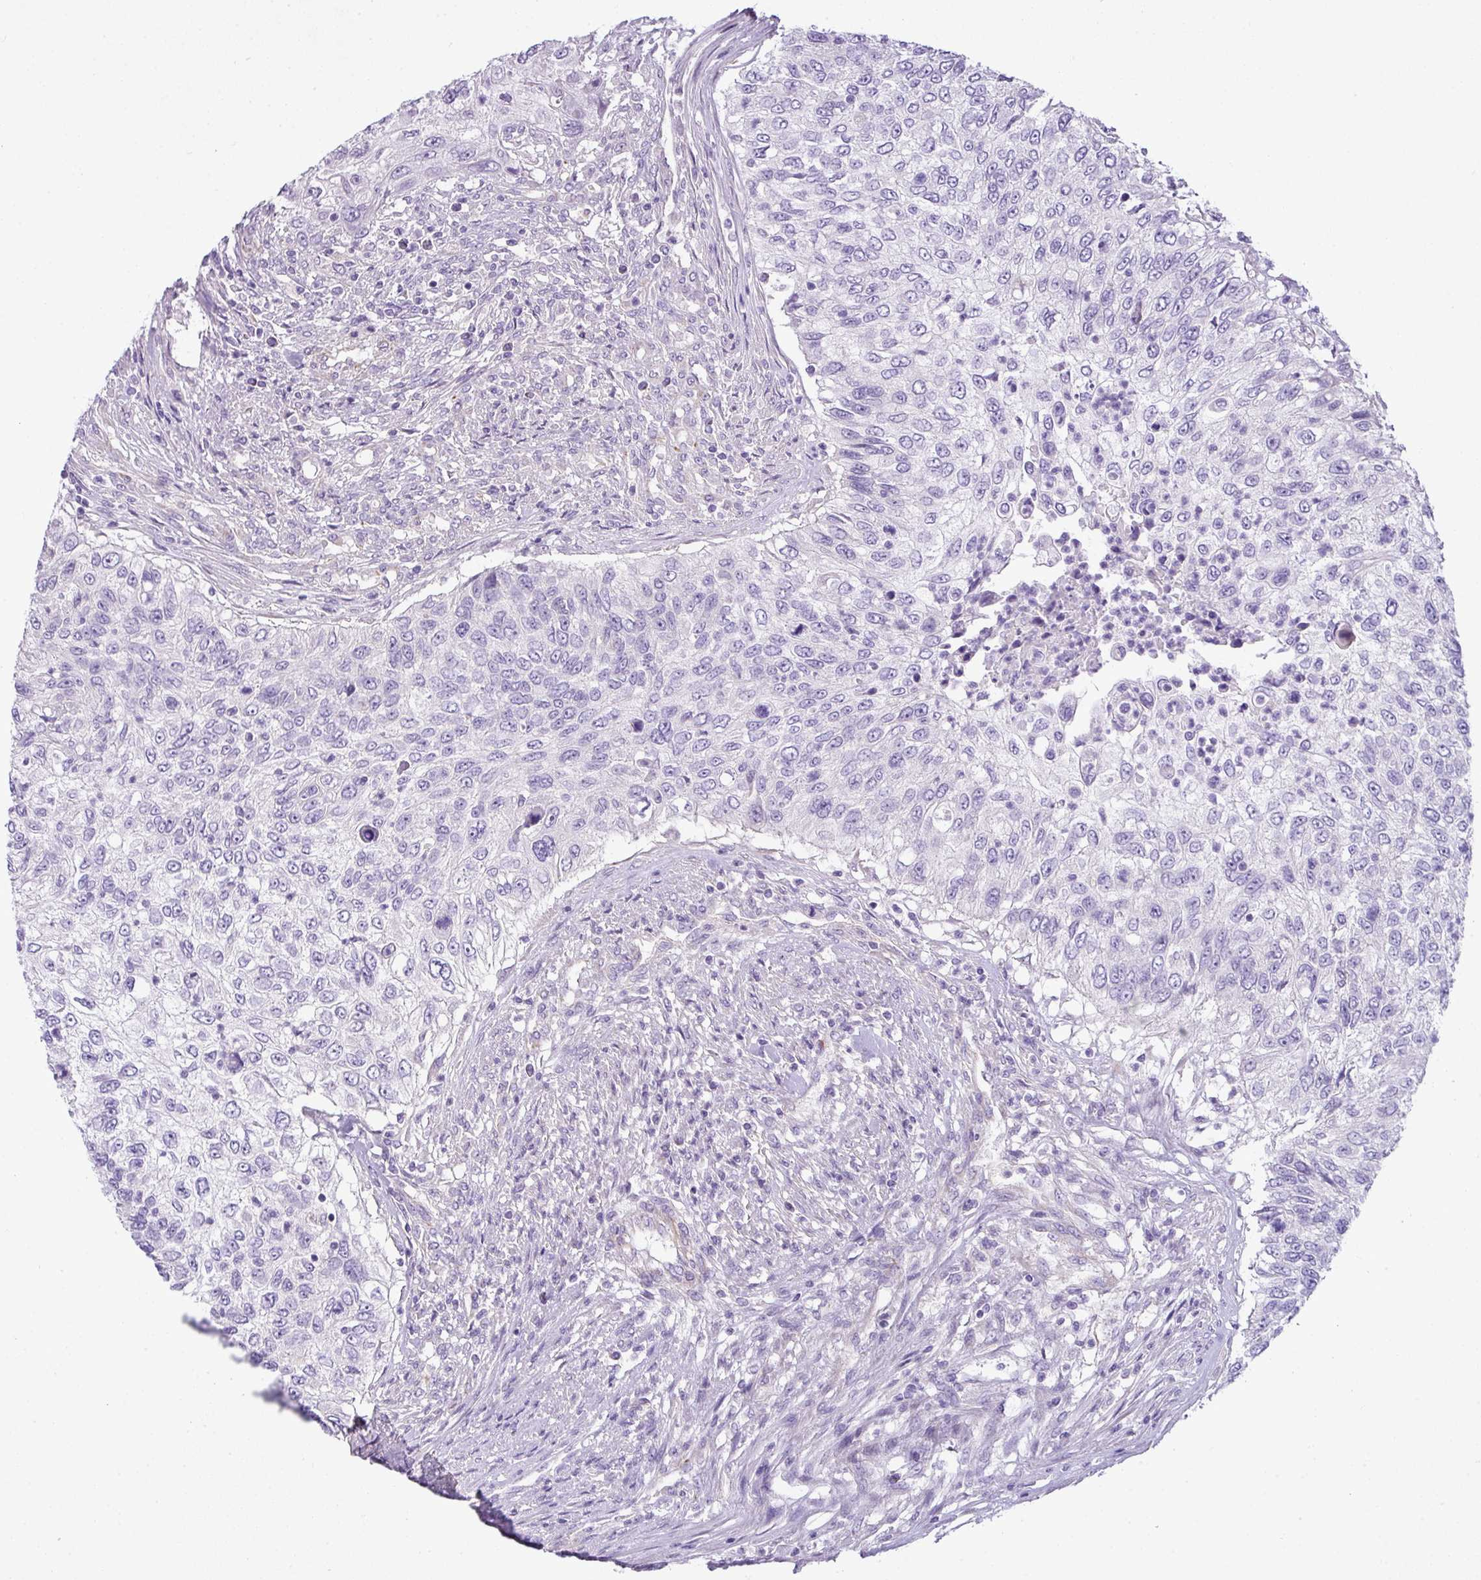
{"staining": {"intensity": "negative", "quantity": "none", "location": "none"}, "tissue": "urothelial cancer", "cell_type": "Tumor cells", "image_type": "cancer", "snomed": [{"axis": "morphology", "description": "Urothelial carcinoma, High grade"}, {"axis": "topography", "description": "Urinary bladder"}], "caption": "Tumor cells show no significant protein positivity in urothelial carcinoma (high-grade). The staining is performed using DAB (3,3'-diaminobenzidine) brown chromogen with nuclei counter-stained in using hematoxylin.", "gene": "ENSG00000273748", "patient": {"sex": "female", "age": 60}}